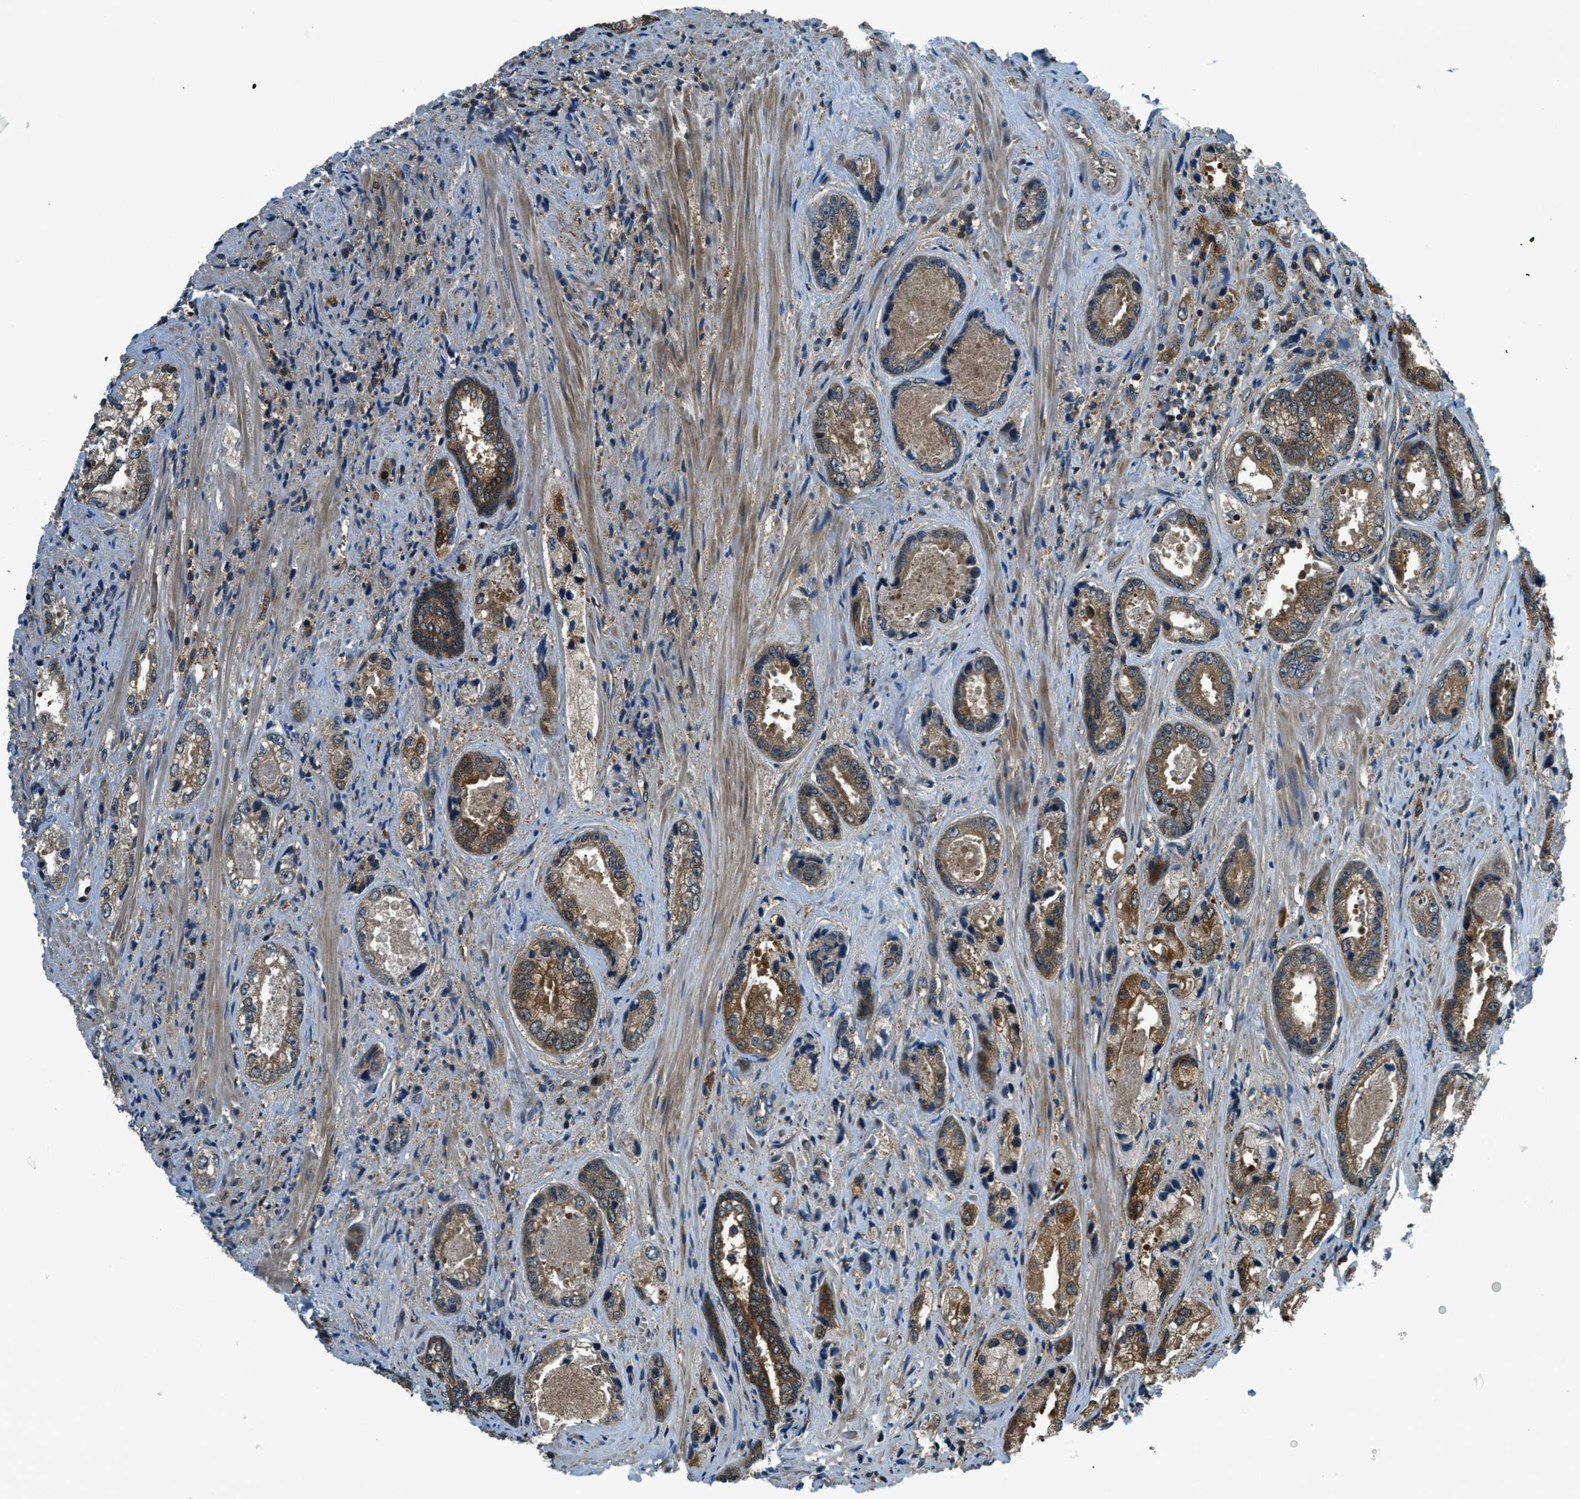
{"staining": {"intensity": "strong", "quantity": ">75%", "location": "cytoplasmic/membranous"}, "tissue": "prostate cancer", "cell_type": "Tumor cells", "image_type": "cancer", "snomed": [{"axis": "morphology", "description": "Adenocarcinoma, High grade"}, {"axis": "topography", "description": "Prostate"}], "caption": "Immunohistochemical staining of human prostate high-grade adenocarcinoma displays high levels of strong cytoplasmic/membranous protein expression in approximately >75% of tumor cells.", "gene": "HEBP2", "patient": {"sex": "male", "age": 61}}